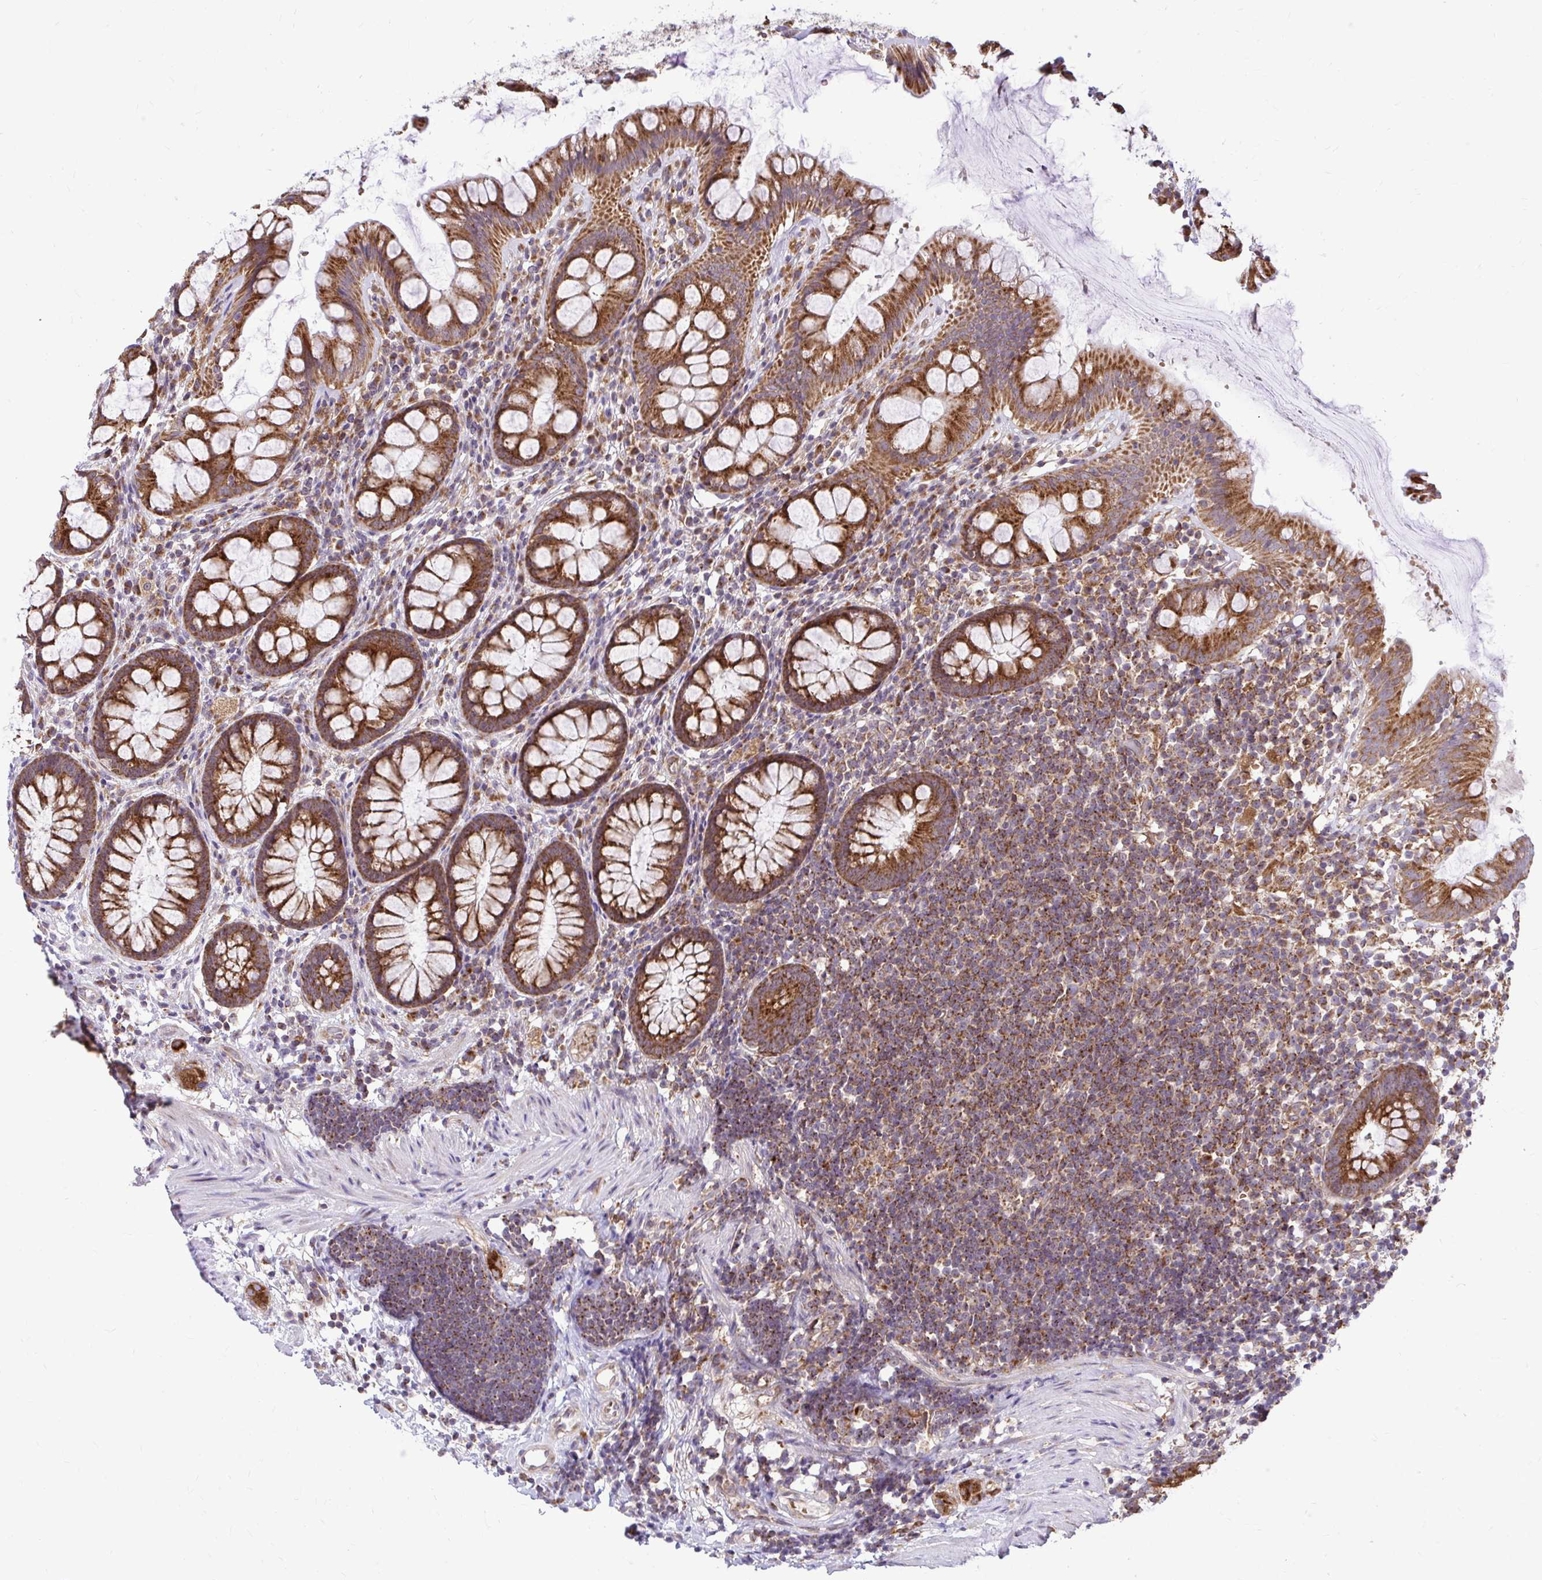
{"staining": {"intensity": "strong", "quantity": ">75%", "location": "cytoplasmic/membranous"}, "tissue": "rectum", "cell_type": "Glandular cells", "image_type": "normal", "snomed": [{"axis": "morphology", "description": "Normal tissue, NOS"}, {"axis": "topography", "description": "Rectum"}], "caption": "High-power microscopy captured an immunohistochemistry (IHC) histopathology image of unremarkable rectum, revealing strong cytoplasmic/membranous staining in about >75% of glandular cells. (DAB (3,3'-diaminobenzidine) IHC with brightfield microscopy, high magnification).", "gene": "VTI1B", "patient": {"sex": "female", "age": 62}}